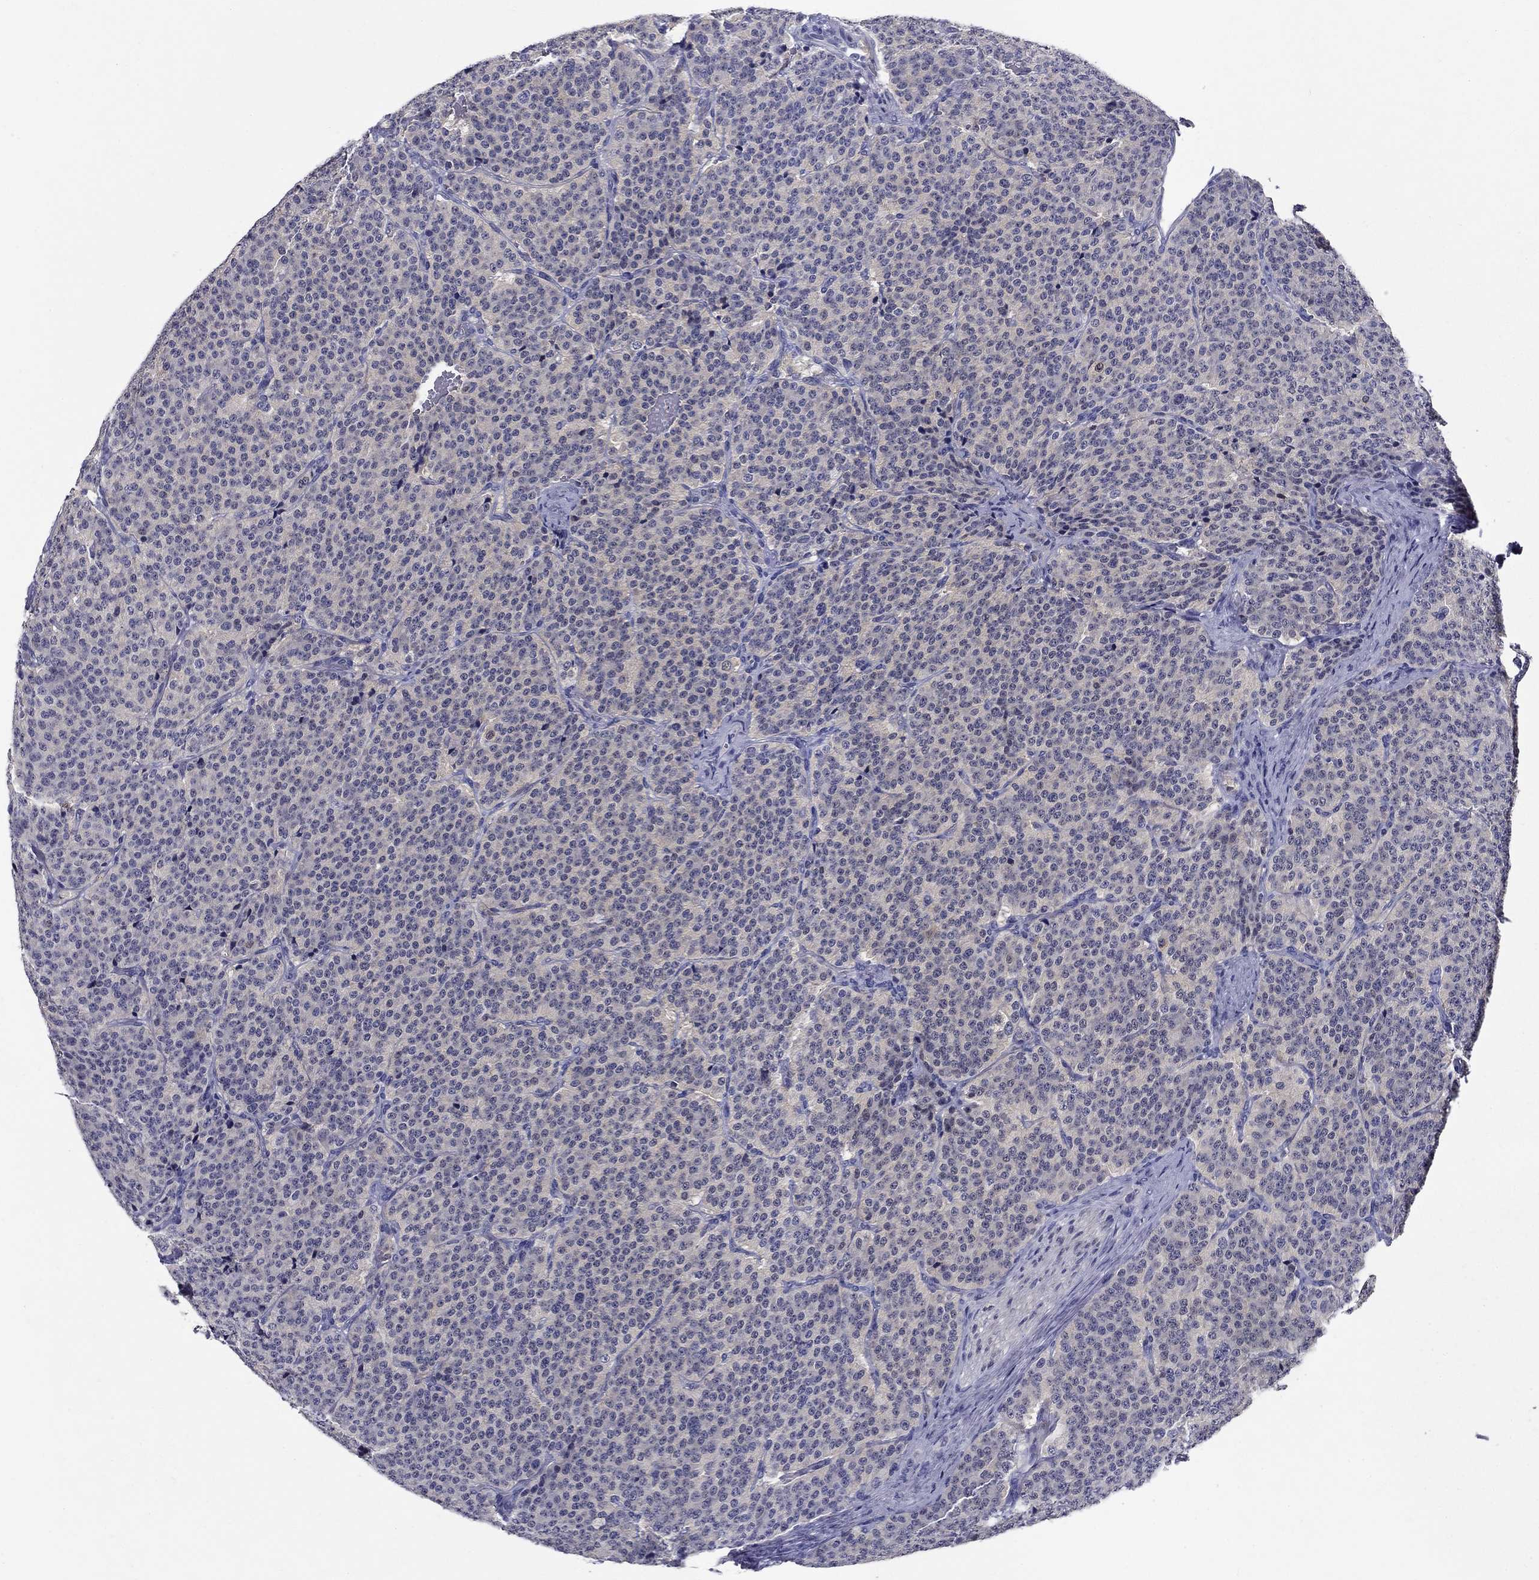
{"staining": {"intensity": "negative", "quantity": "none", "location": "none"}, "tissue": "carcinoid", "cell_type": "Tumor cells", "image_type": "cancer", "snomed": [{"axis": "morphology", "description": "Carcinoid, malignant, NOS"}, {"axis": "topography", "description": "Small intestine"}], "caption": "Immunohistochemistry (IHC) image of carcinoid stained for a protein (brown), which demonstrates no expression in tumor cells.", "gene": "GLTP", "patient": {"sex": "female", "age": 58}}